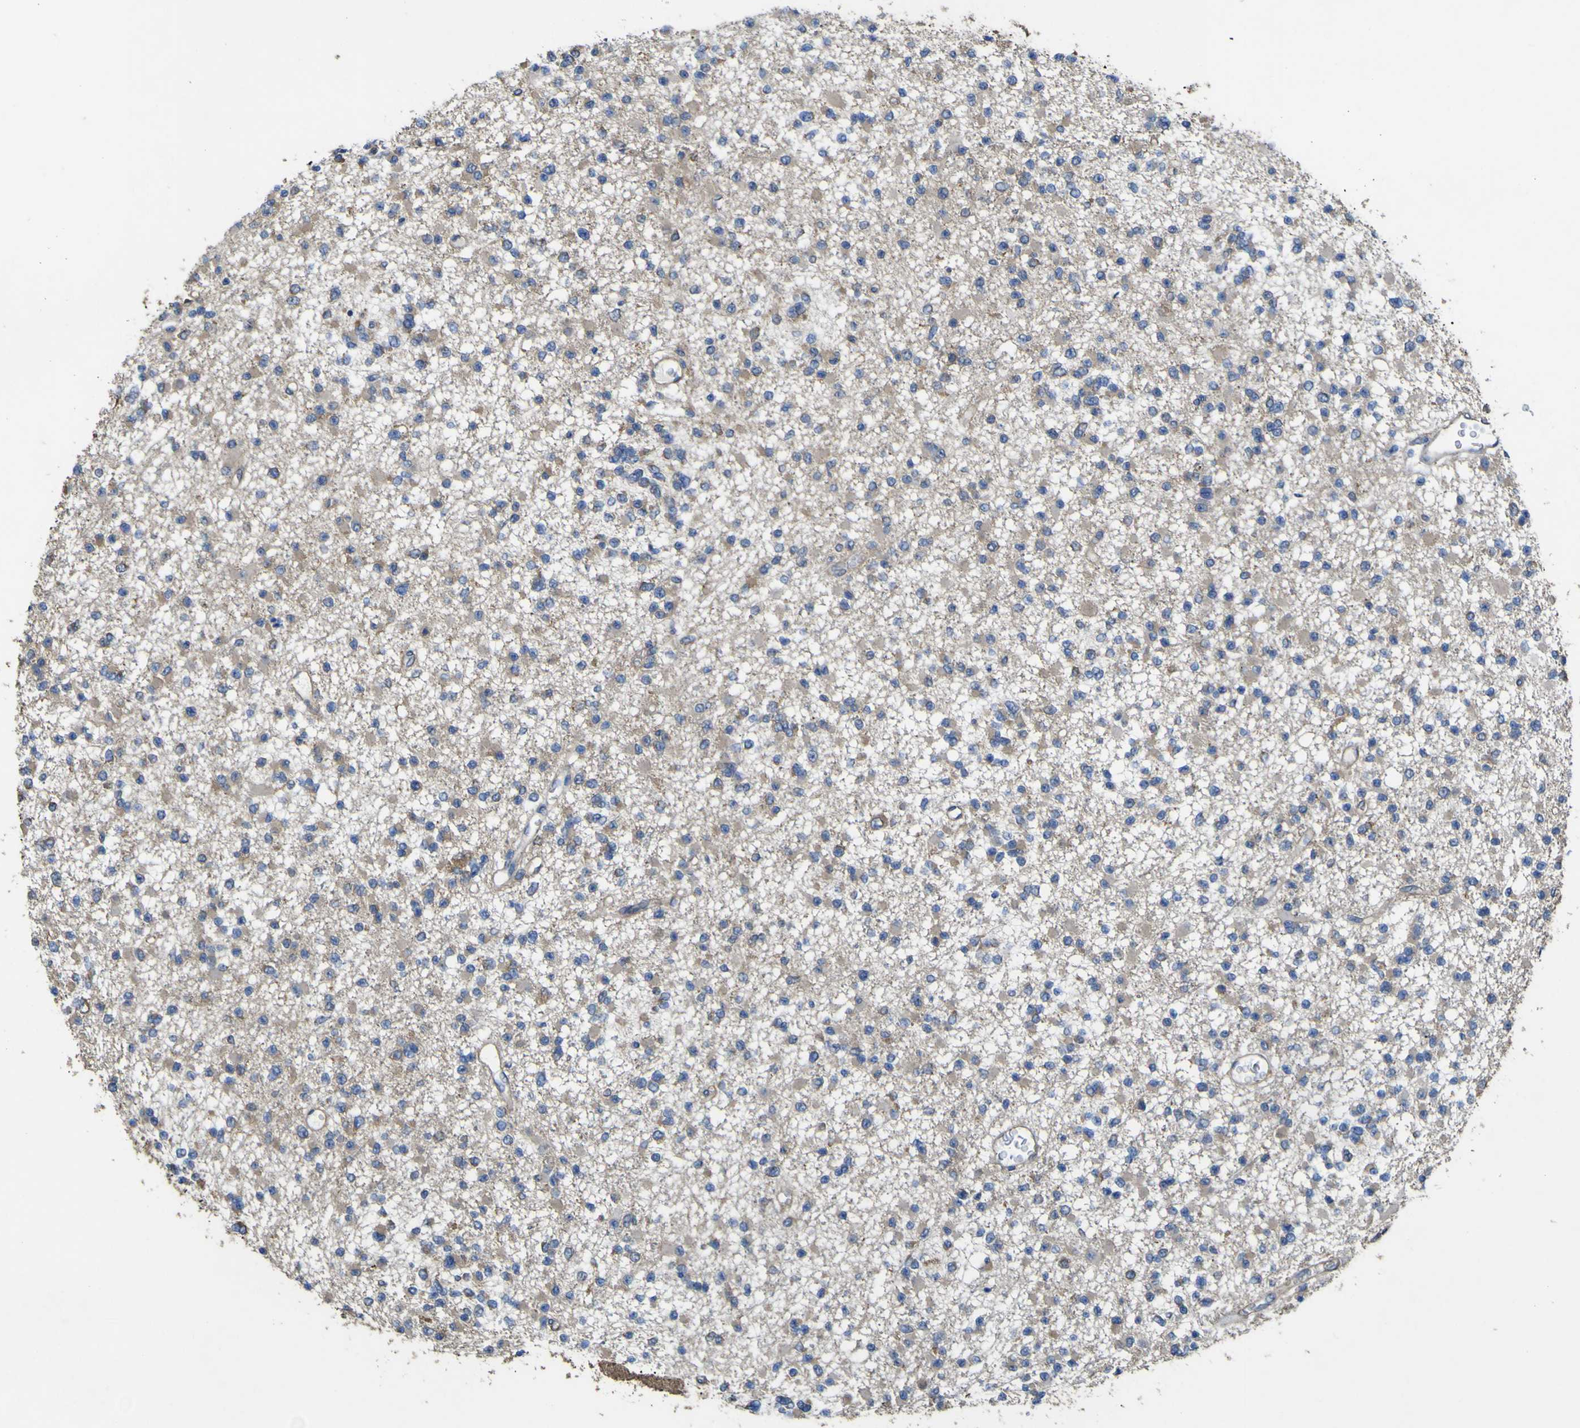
{"staining": {"intensity": "weak", "quantity": ">75%", "location": "cytoplasmic/membranous"}, "tissue": "glioma", "cell_type": "Tumor cells", "image_type": "cancer", "snomed": [{"axis": "morphology", "description": "Glioma, malignant, High grade"}, {"axis": "topography", "description": "Brain"}], "caption": "Immunohistochemistry of glioma reveals low levels of weak cytoplasmic/membranous expression in about >75% of tumor cells. (brown staining indicates protein expression, while blue staining denotes nuclei).", "gene": "TNFSF15", "patient": {"sex": "male", "age": 69}}